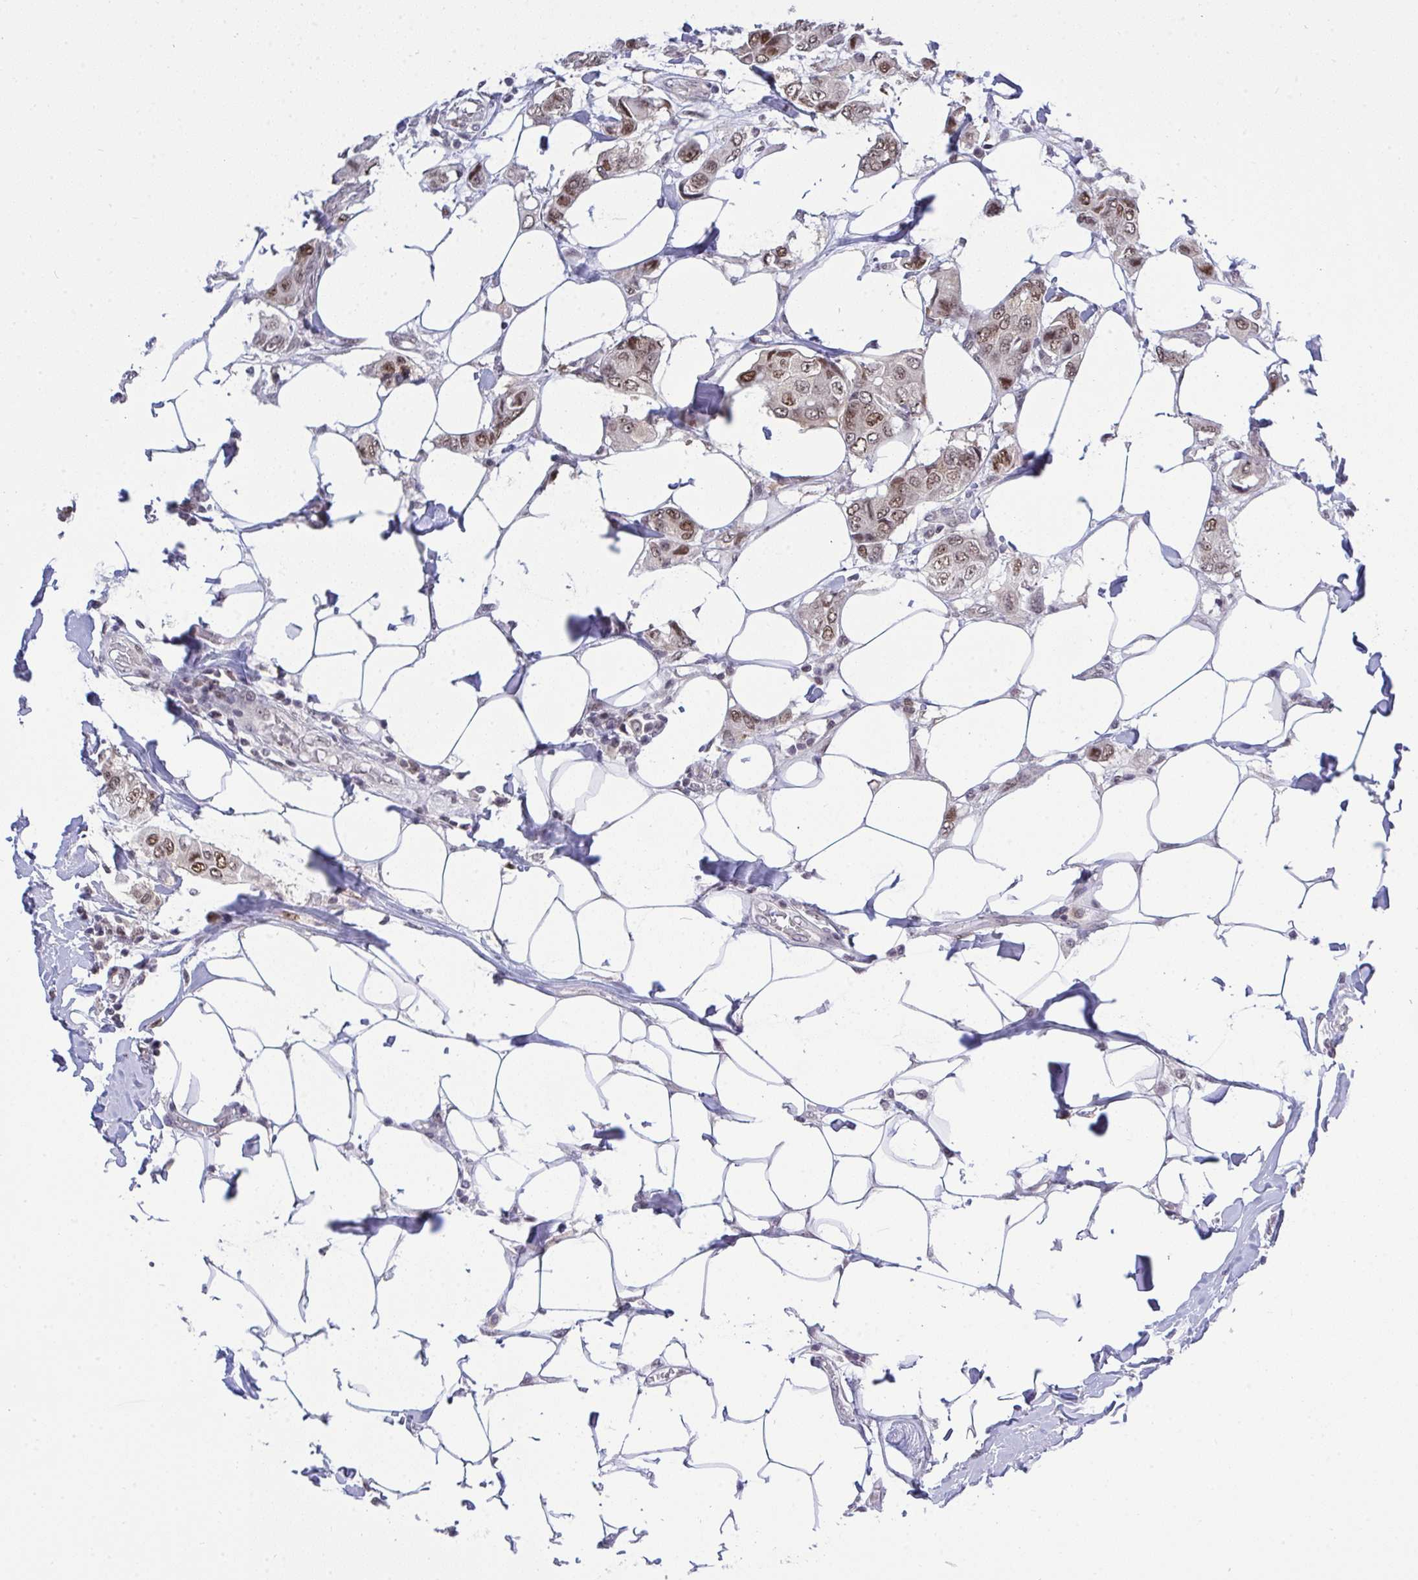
{"staining": {"intensity": "moderate", "quantity": ">75%", "location": "nuclear"}, "tissue": "breast cancer", "cell_type": "Tumor cells", "image_type": "cancer", "snomed": [{"axis": "morphology", "description": "Lobular carcinoma"}, {"axis": "topography", "description": "Breast"}], "caption": "Immunohistochemistry (DAB (3,3'-diaminobenzidine)) staining of human lobular carcinoma (breast) reveals moderate nuclear protein staining in approximately >75% of tumor cells. (Brightfield microscopy of DAB IHC at high magnification).", "gene": "RFC4", "patient": {"sex": "female", "age": 51}}